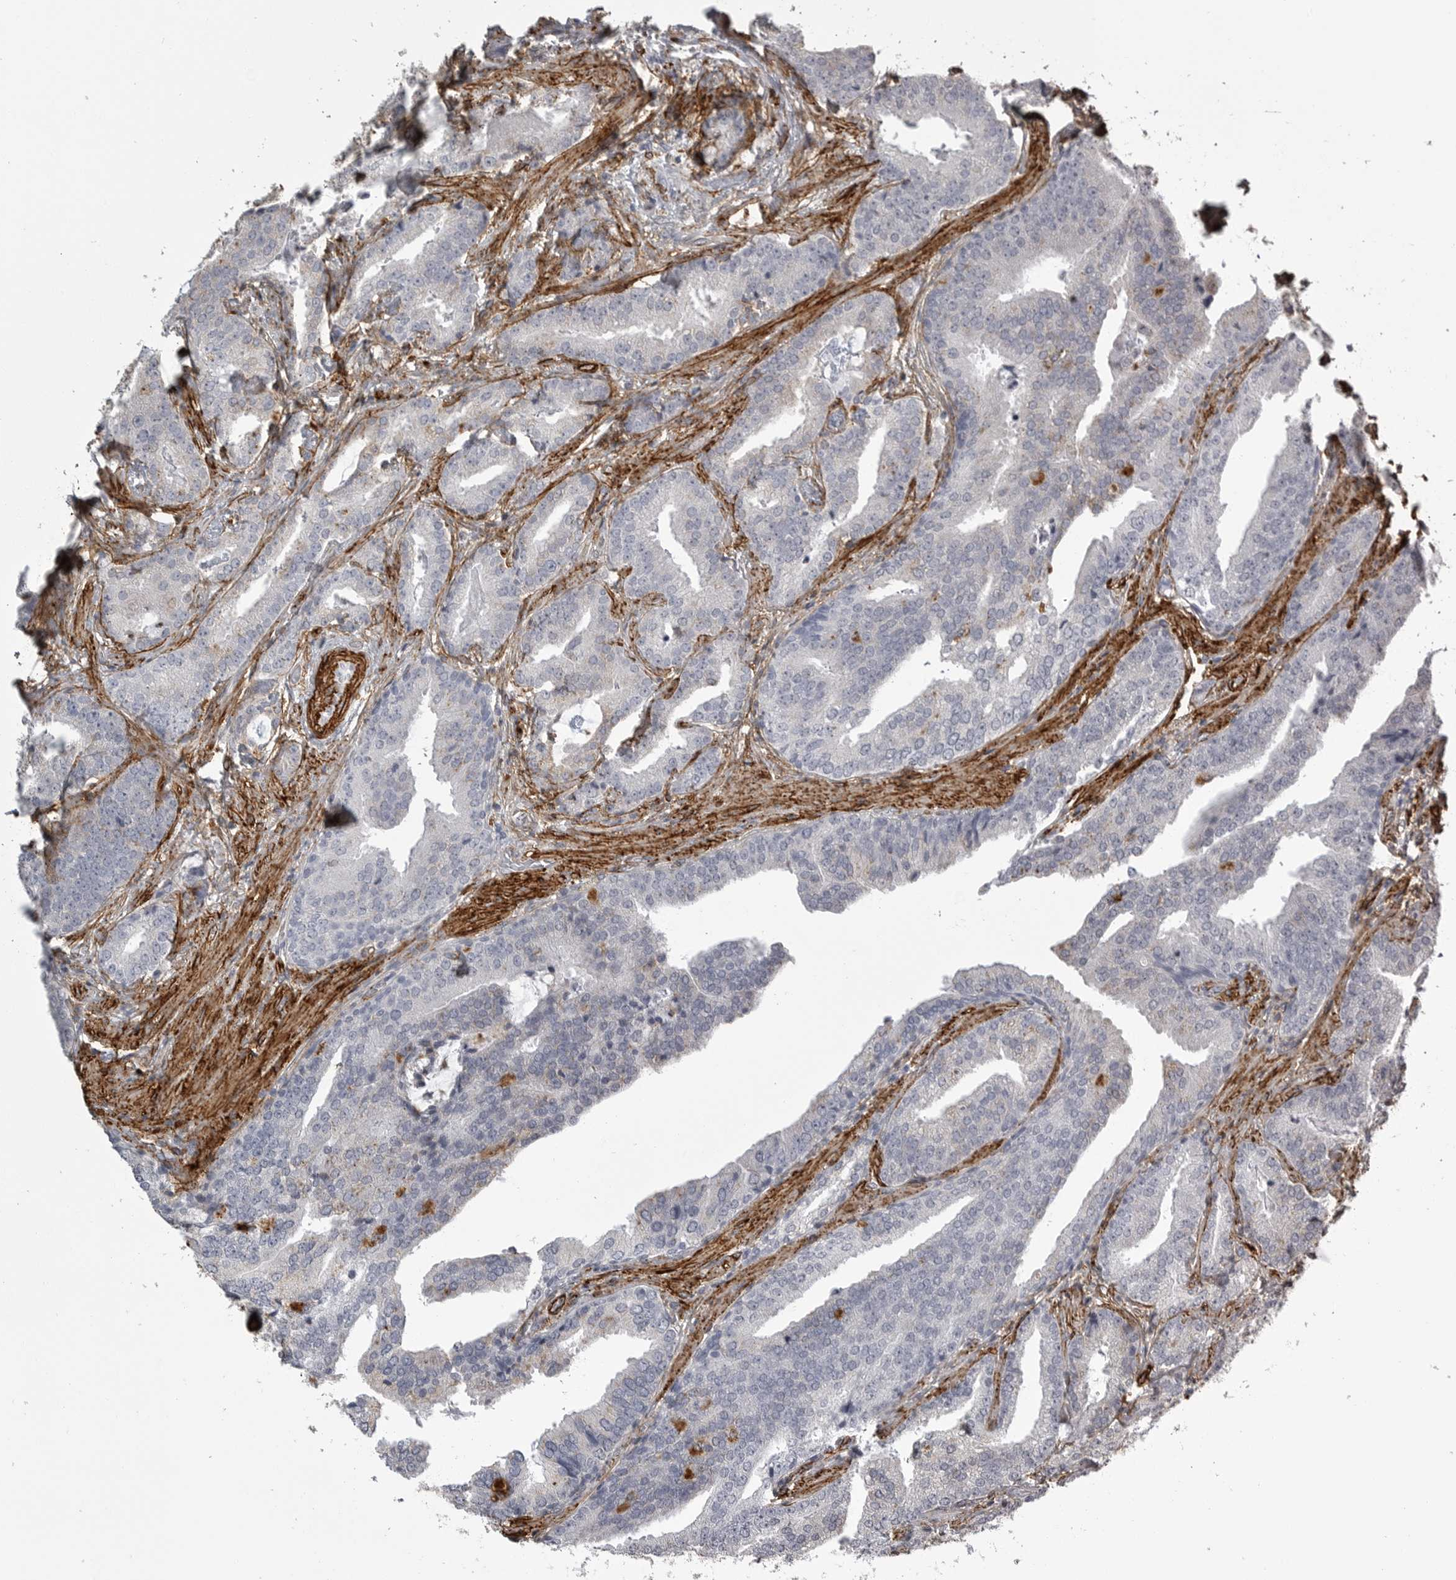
{"staining": {"intensity": "negative", "quantity": "none", "location": "none"}, "tissue": "prostate cancer", "cell_type": "Tumor cells", "image_type": "cancer", "snomed": [{"axis": "morphology", "description": "Adenocarcinoma, Low grade"}, {"axis": "topography", "description": "Prostate"}], "caption": "High magnification brightfield microscopy of low-grade adenocarcinoma (prostate) stained with DAB (brown) and counterstained with hematoxylin (blue): tumor cells show no significant expression. (DAB (3,3'-diaminobenzidine) immunohistochemistry with hematoxylin counter stain).", "gene": "AOC3", "patient": {"sex": "male", "age": 67}}